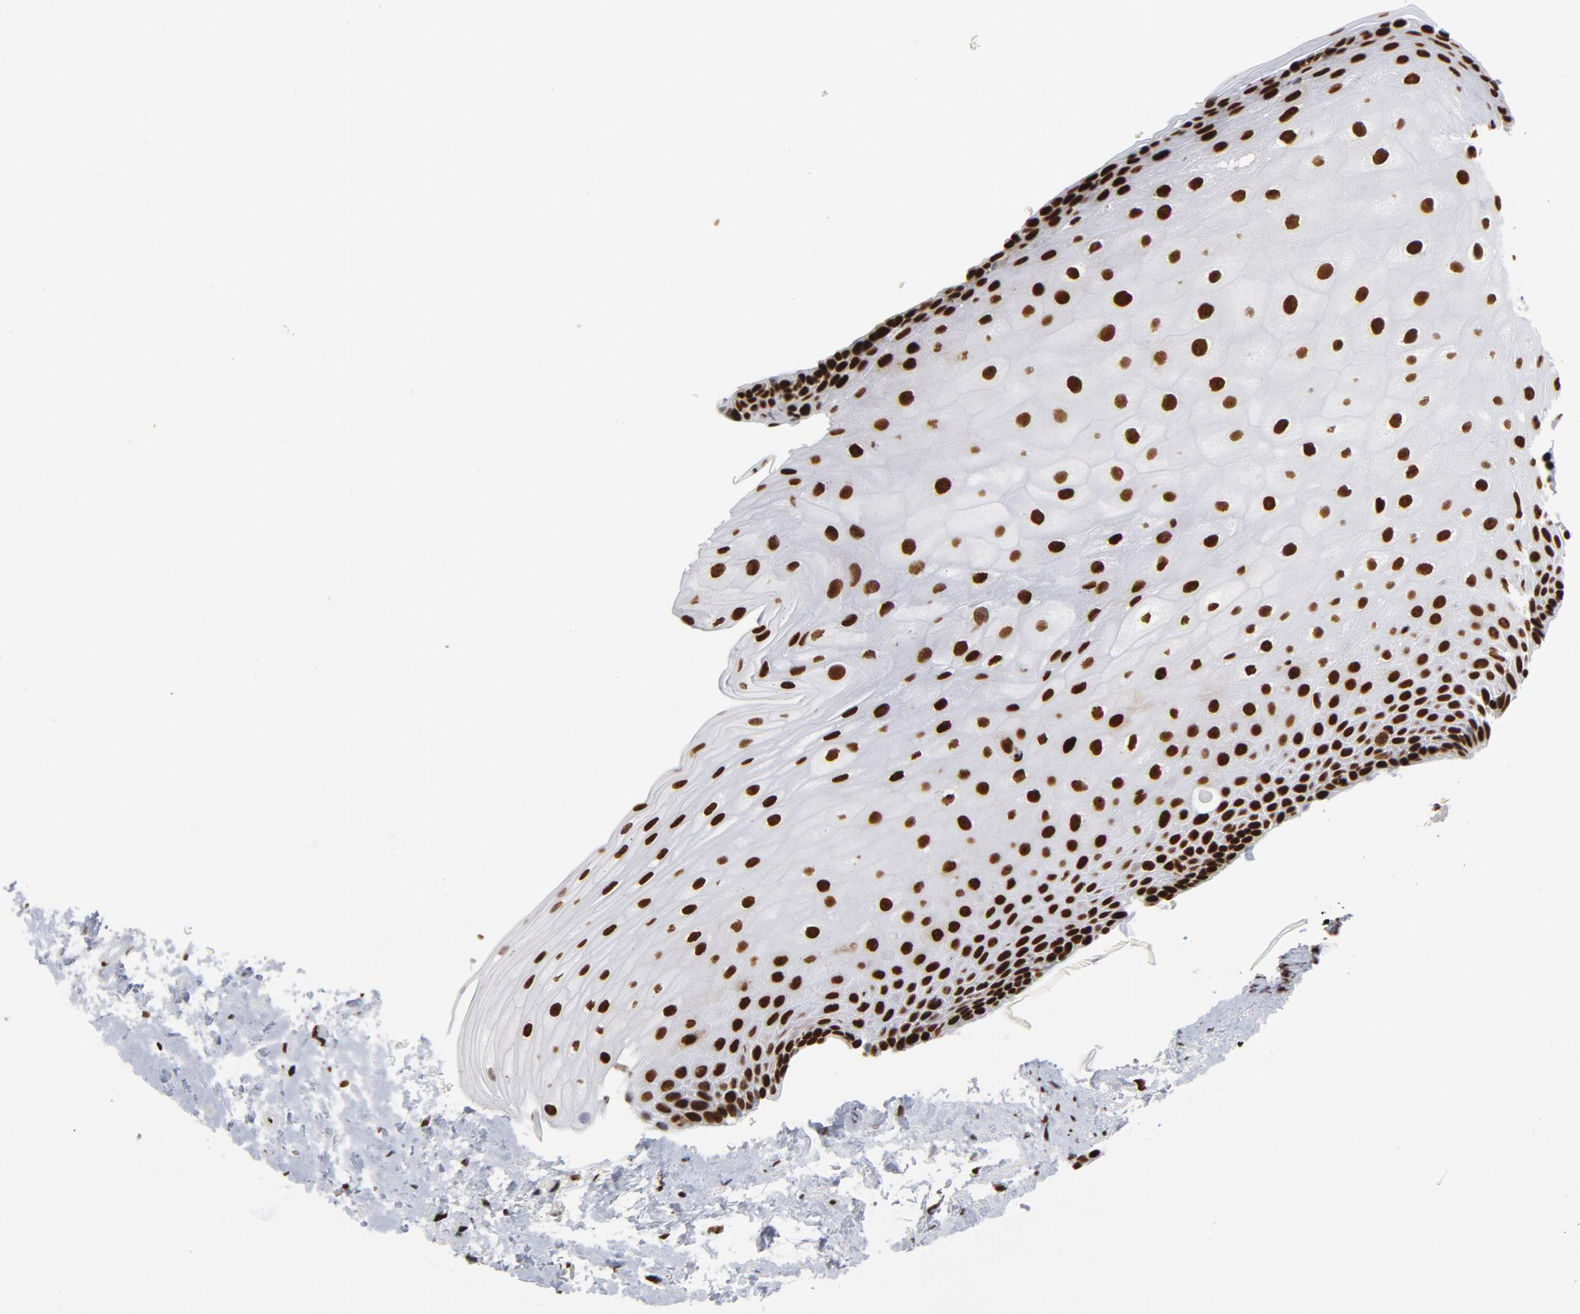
{"staining": {"intensity": "strong", "quantity": ">75%", "location": "nuclear"}, "tissue": "esophagus", "cell_type": "Squamous epithelial cells", "image_type": "normal", "snomed": [{"axis": "morphology", "description": "Normal tissue, NOS"}, {"axis": "topography", "description": "Esophagus"}], "caption": "Immunohistochemistry (IHC) histopathology image of benign esophagus: esophagus stained using immunohistochemistry exhibits high levels of strong protein expression localized specifically in the nuclear of squamous epithelial cells, appearing as a nuclear brown color.", "gene": "TOP2B", "patient": {"sex": "female", "age": 70}}